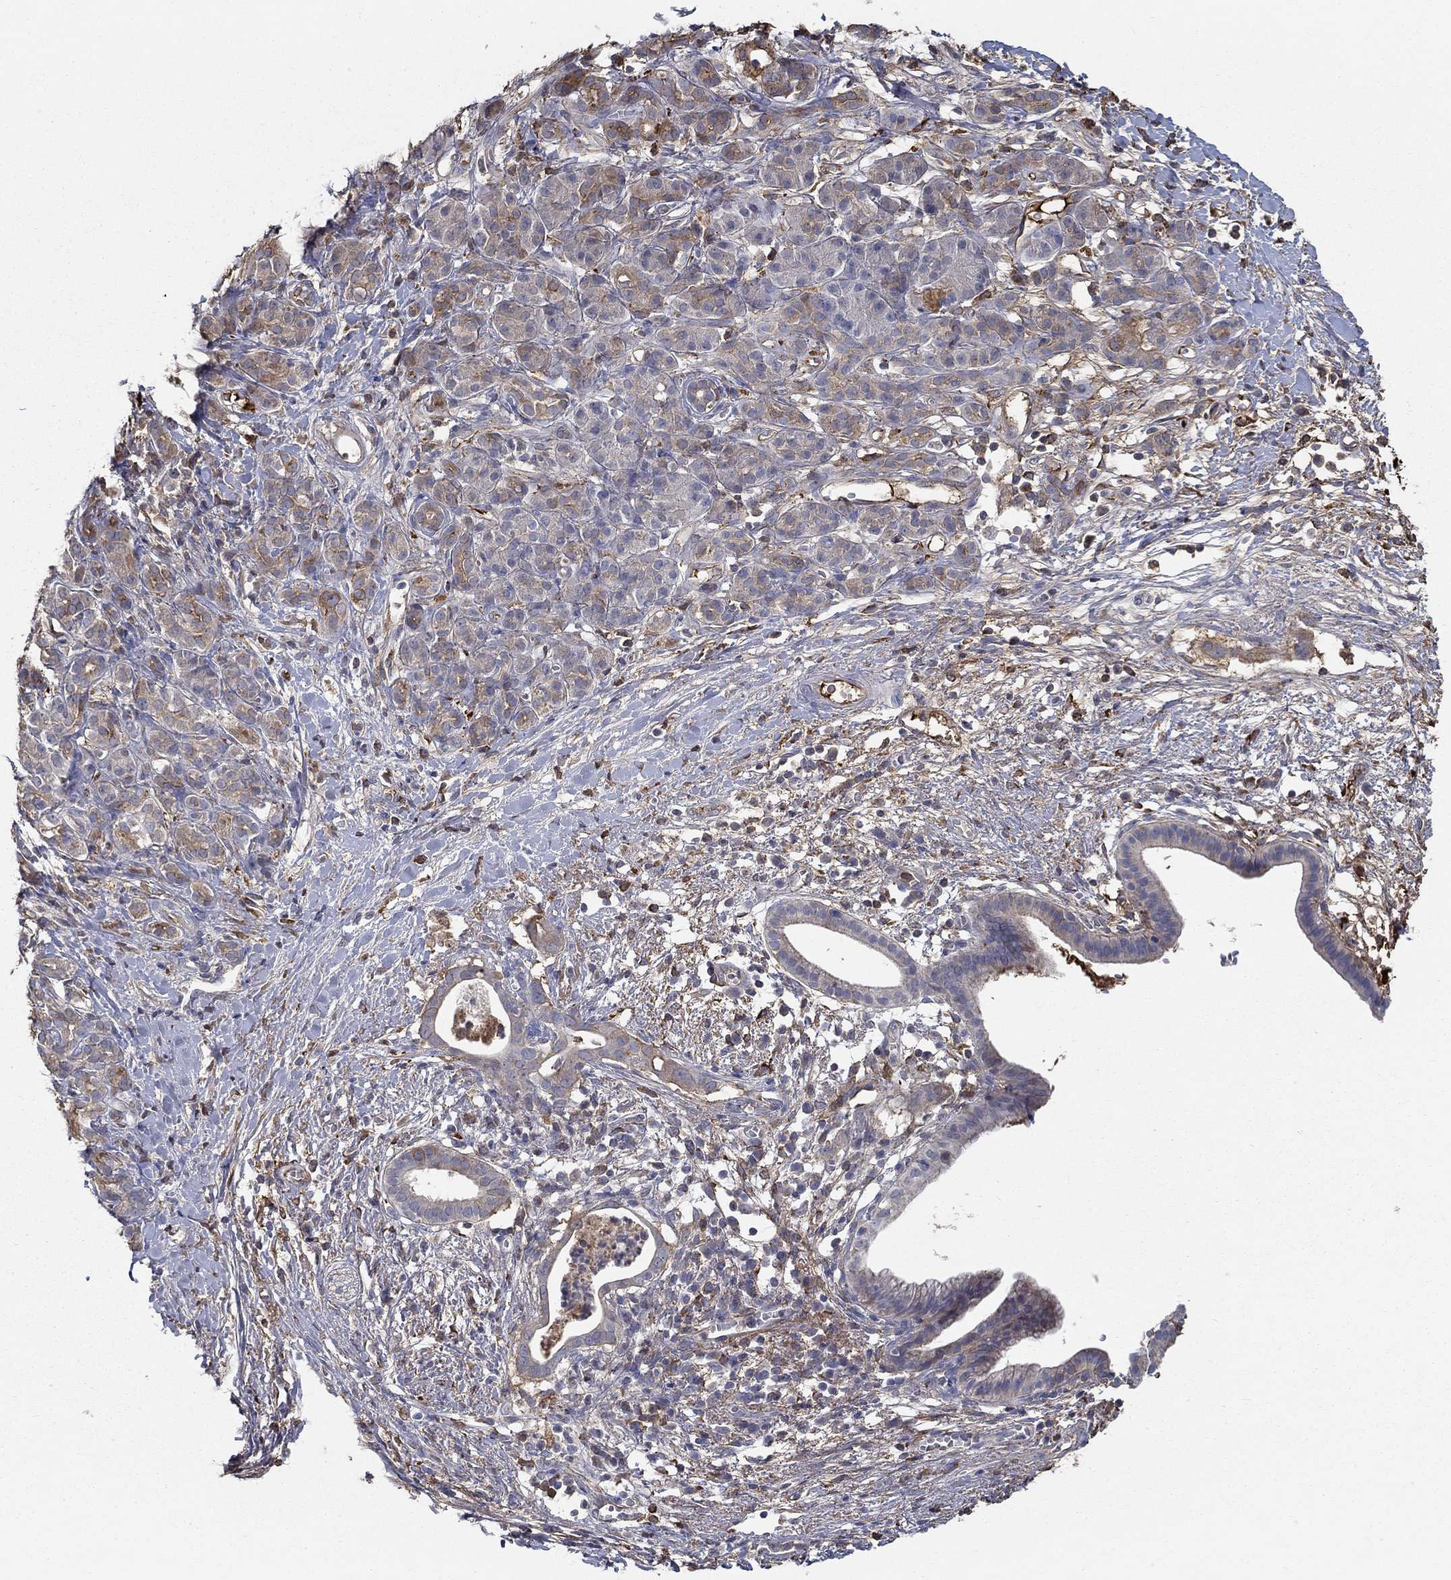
{"staining": {"intensity": "moderate", "quantity": "<25%", "location": "cytoplasmic/membranous"}, "tissue": "pancreatic cancer", "cell_type": "Tumor cells", "image_type": "cancer", "snomed": [{"axis": "morphology", "description": "Adenocarcinoma, NOS"}, {"axis": "topography", "description": "Pancreas"}], "caption": "Protein staining displays moderate cytoplasmic/membranous positivity in approximately <25% of tumor cells in pancreatic cancer (adenocarcinoma).", "gene": "IL10", "patient": {"sex": "male", "age": 61}}